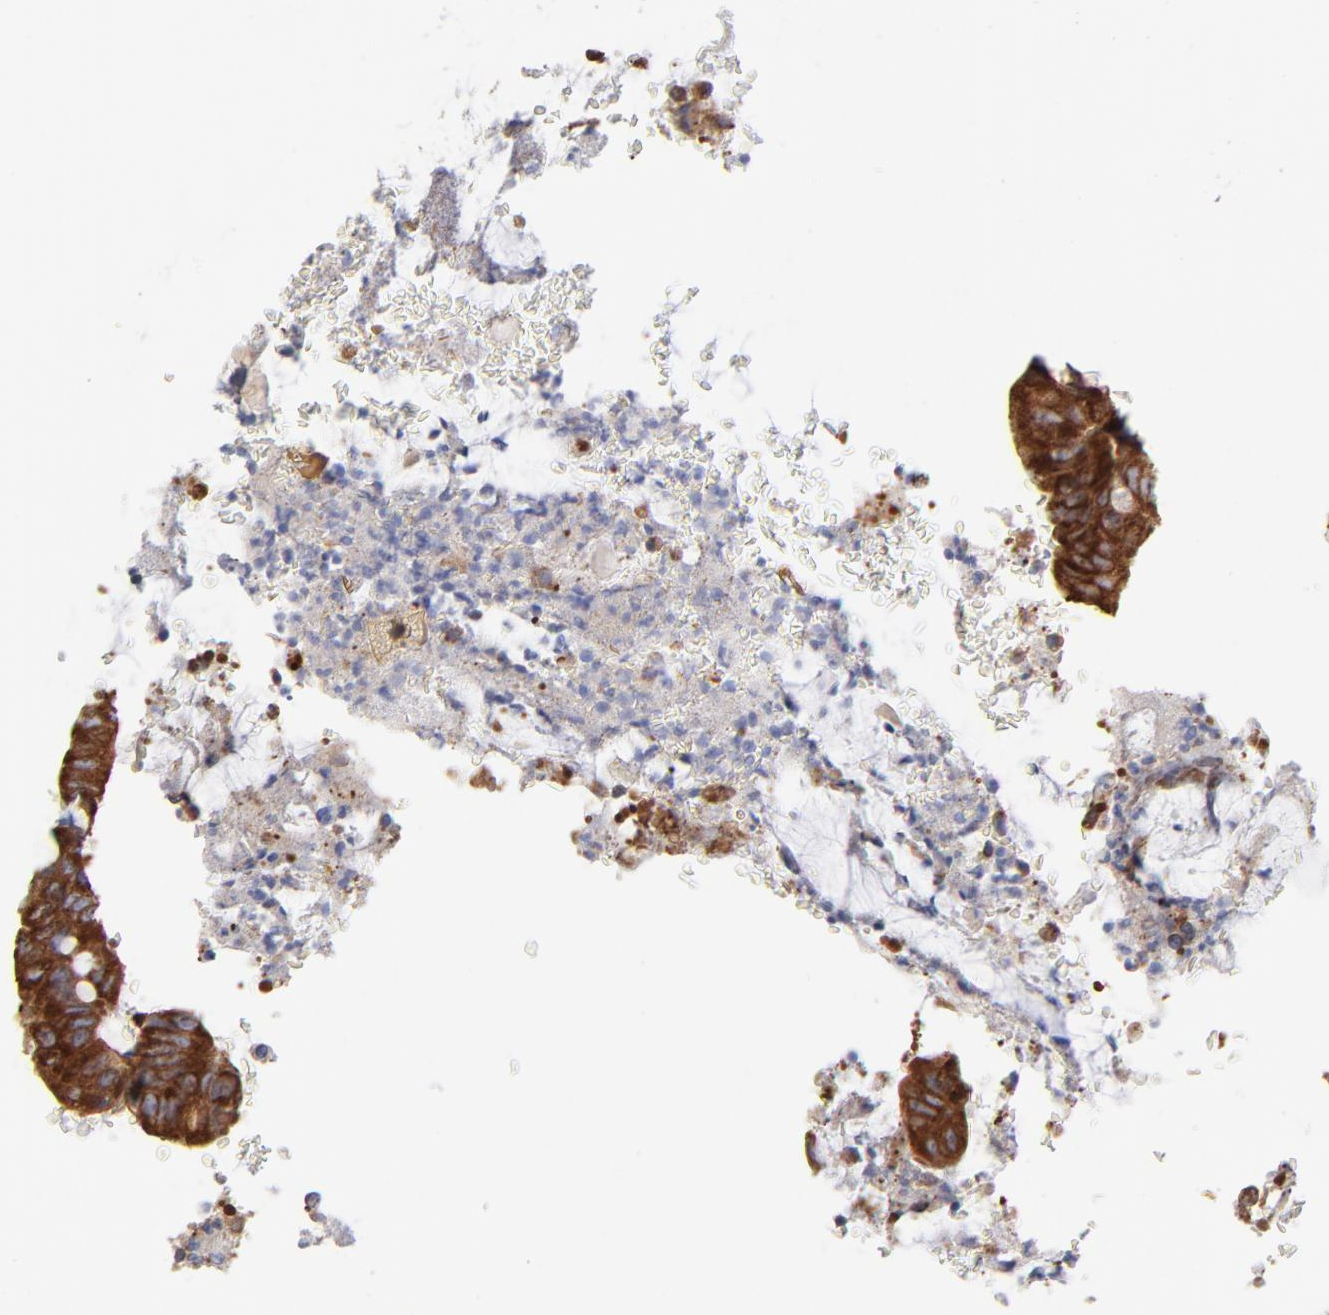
{"staining": {"intensity": "strong", "quantity": ">75%", "location": "cytoplasmic/membranous"}, "tissue": "colorectal cancer", "cell_type": "Tumor cells", "image_type": "cancer", "snomed": [{"axis": "morphology", "description": "Normal tissue, NOS"}, {"axis": "morphology", "description": "Adenocarcinoma, NOS"}, {"axis": "topography", "description": "Rectum"}], "caption": "Adenocarcinoma (colorectal) stained with IHC demonstrates strong cytoplasmic/membranous expression in about >75% of tumor cells. (Brightfield microscopy of DAB IHC at high magnification).", "gene": "RPL3", "patient": {"sex": "male", "age": 92}}